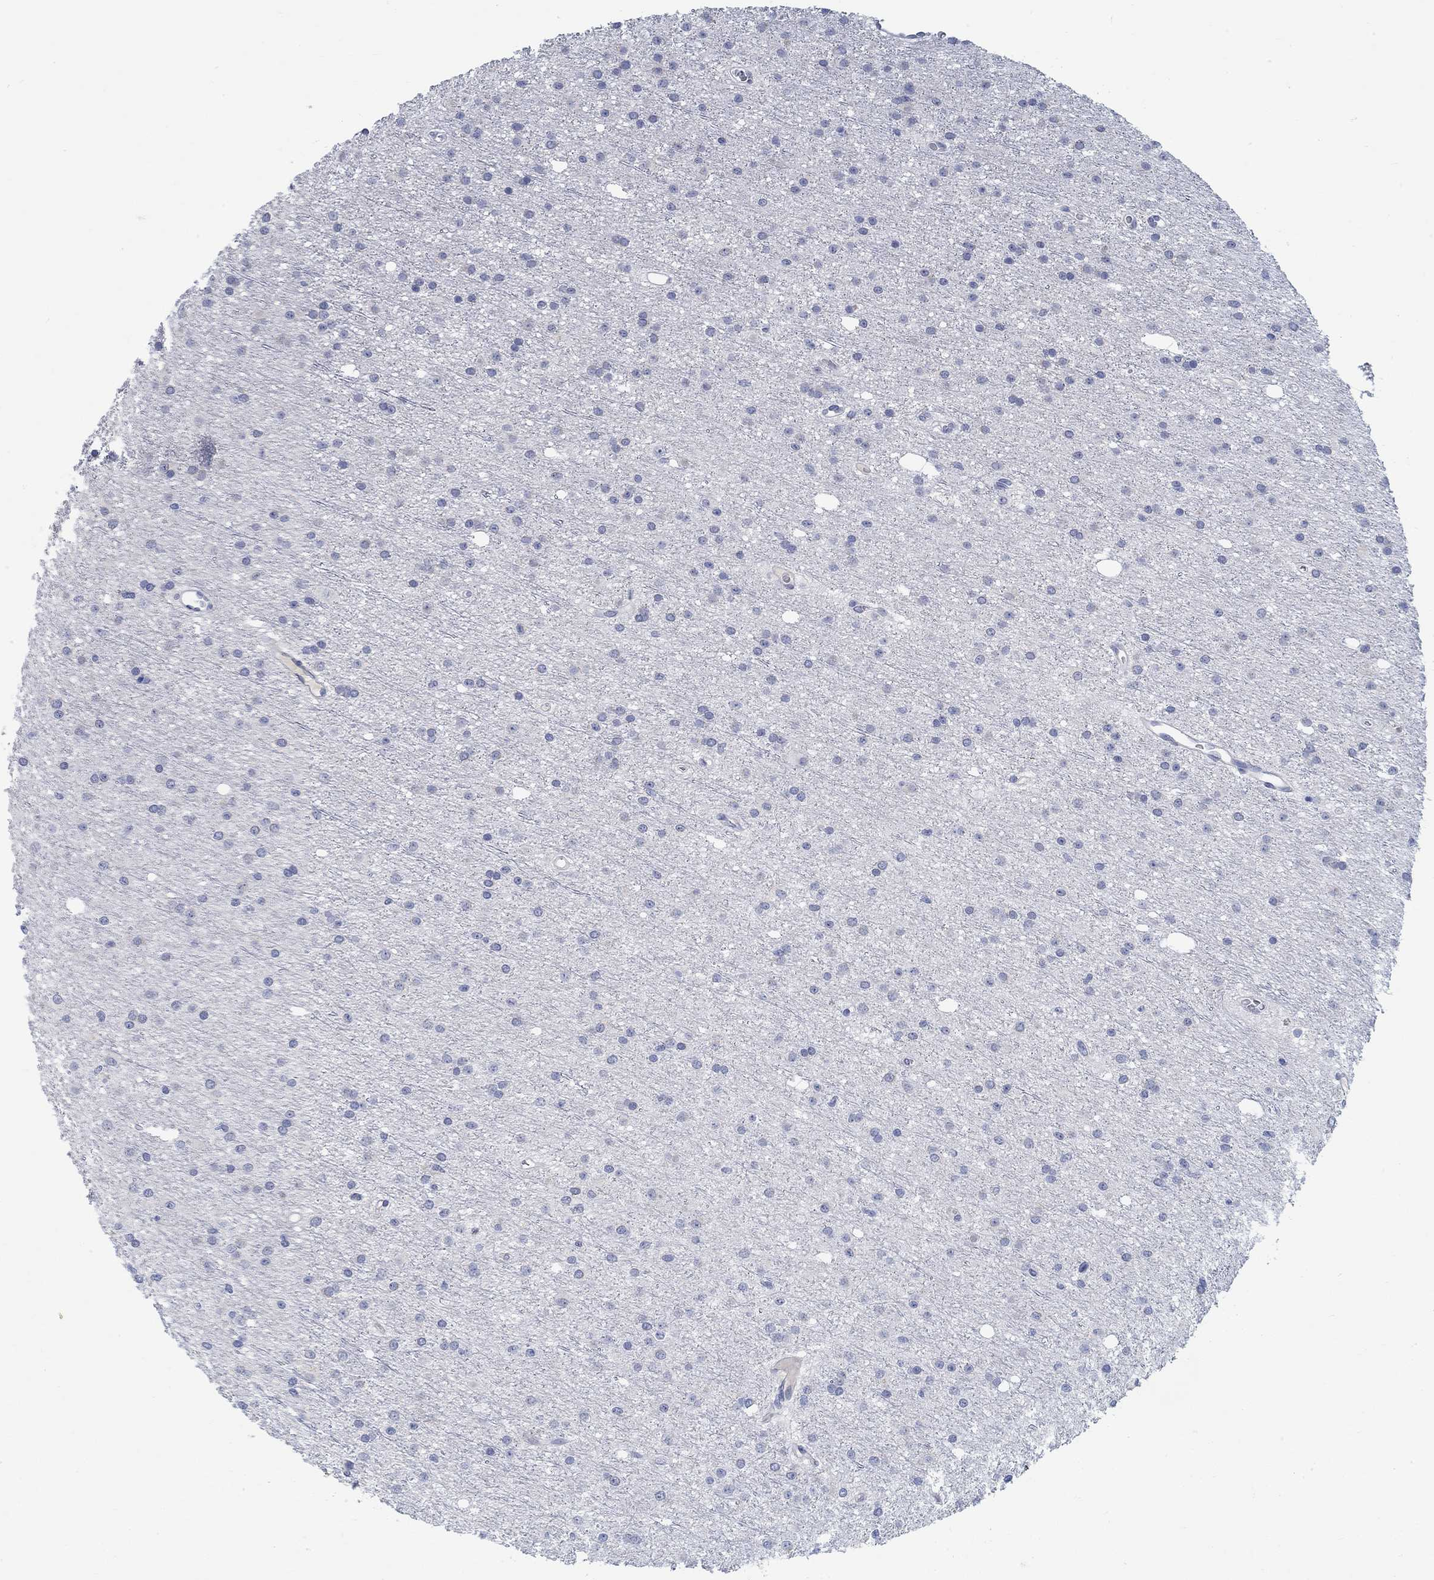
{"staining": {"intensity": "negative", "quantity": "none", "location": "none"}, "tissue": "glioma", "cell_type": "Tumor cells", "image_type": "cancer", "snomed": [{"axis": "morphology", "description": "Glioma, malignant, Low grade"}, {"axis": "topography", "description": "Brain"}], "caption": "Photomicrograph shows no protein positivity in tumor cells of malignant glioma (low-grade) tissue.", "gene": "TEKT4", "patient": {"sex": "male", "age": 27}}